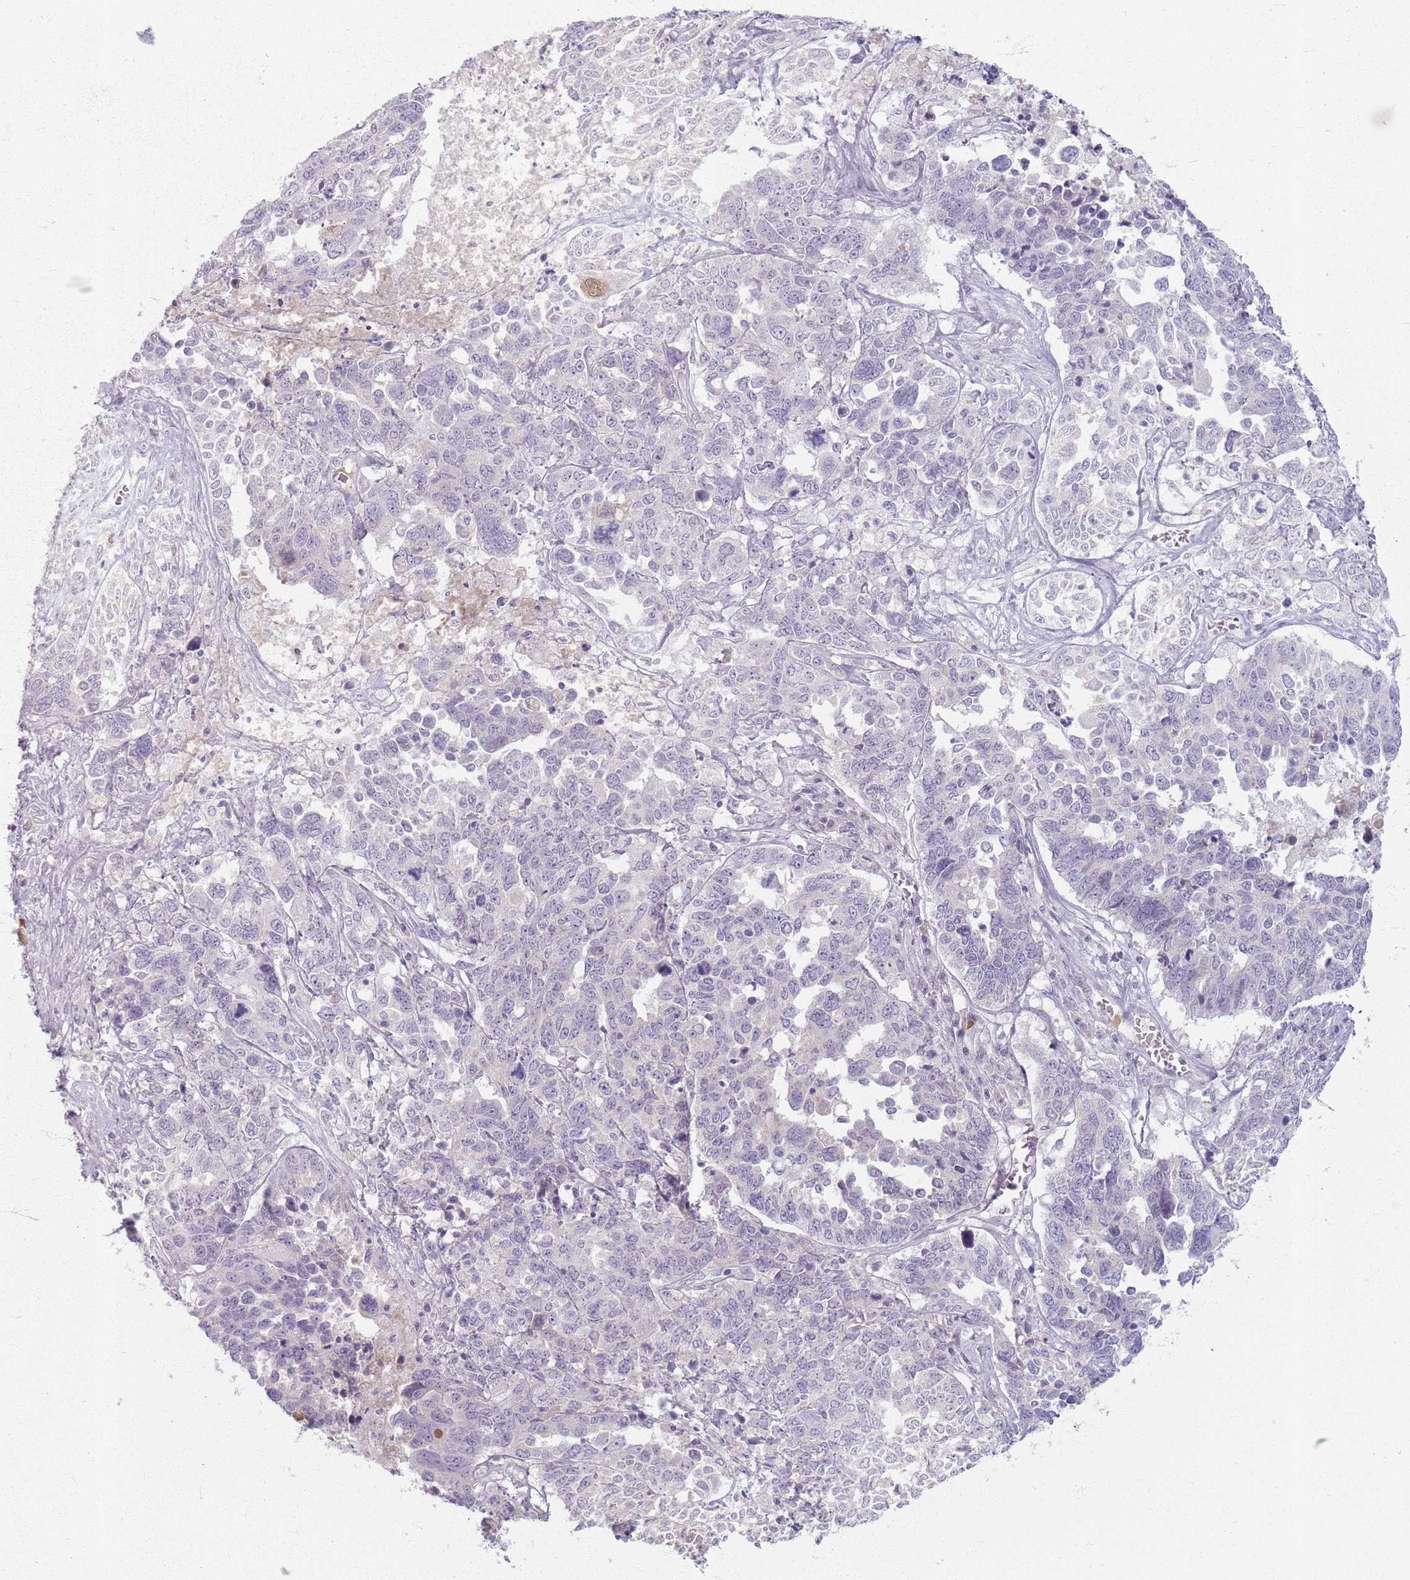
{"staining": {"intensity": "negative", "quantity": "none", "location": "none"}, "tissue": "ovarian cancer", "cell_type": "Tumor cells", "image_type": "cancer", "snomed": [{"axis": "morphology", "description": "Carcinoma, endometroid"}, {"axis": "topography", "description": "Ovary"}], "caption": "Immunohistochemistry (IHC) image of neoplastic tissue: human ovarian endometroid carcinoma stained with DAB (3,3'-diaminobenzidine) demonstrates no significant protein staining in tumor cells.", "gene": "CRIPT", "patient": {"sex": "female", "age": 62}}